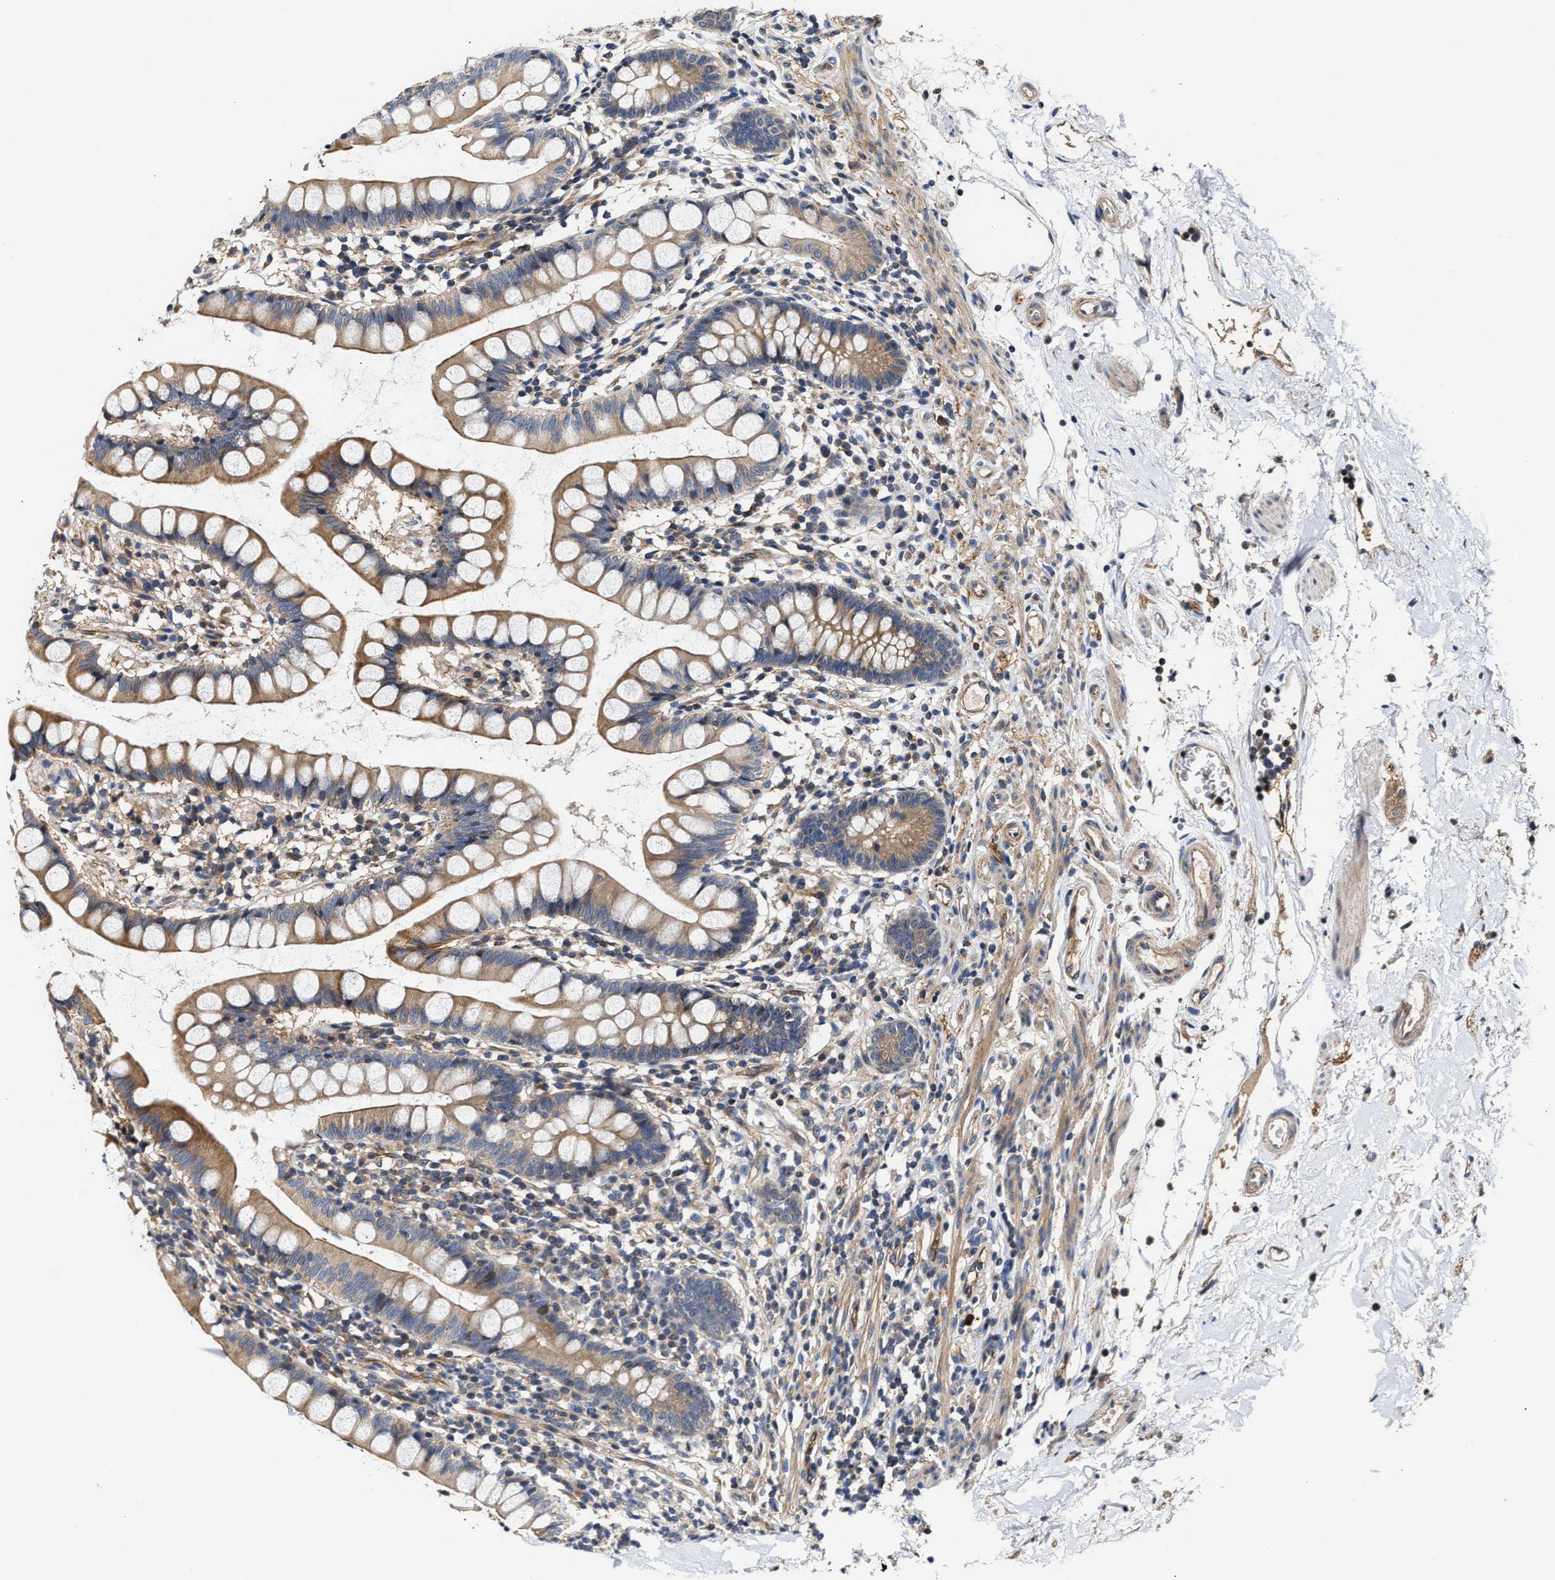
{"staining": {"intensity": "moderate", "quantity": "25%-75%", "location": "cytoplasmic/membranous"}, "tissue": "small intestine", "cell_type": "Glandular cells", "image_type": "normal", "snomed": [{"axis": "morphology", "description": "Normal tissue, NOS"}, {"axis": "topography", "description": "Small intestine"}], "caption": "Glandular cells reveal medium levels of moderate cytoplasmic/membranous staining in approximately 25%-75% of cells in benign small intestine.", "gene": "TEX2", "patient": {"sex": "female", "age": 84}}